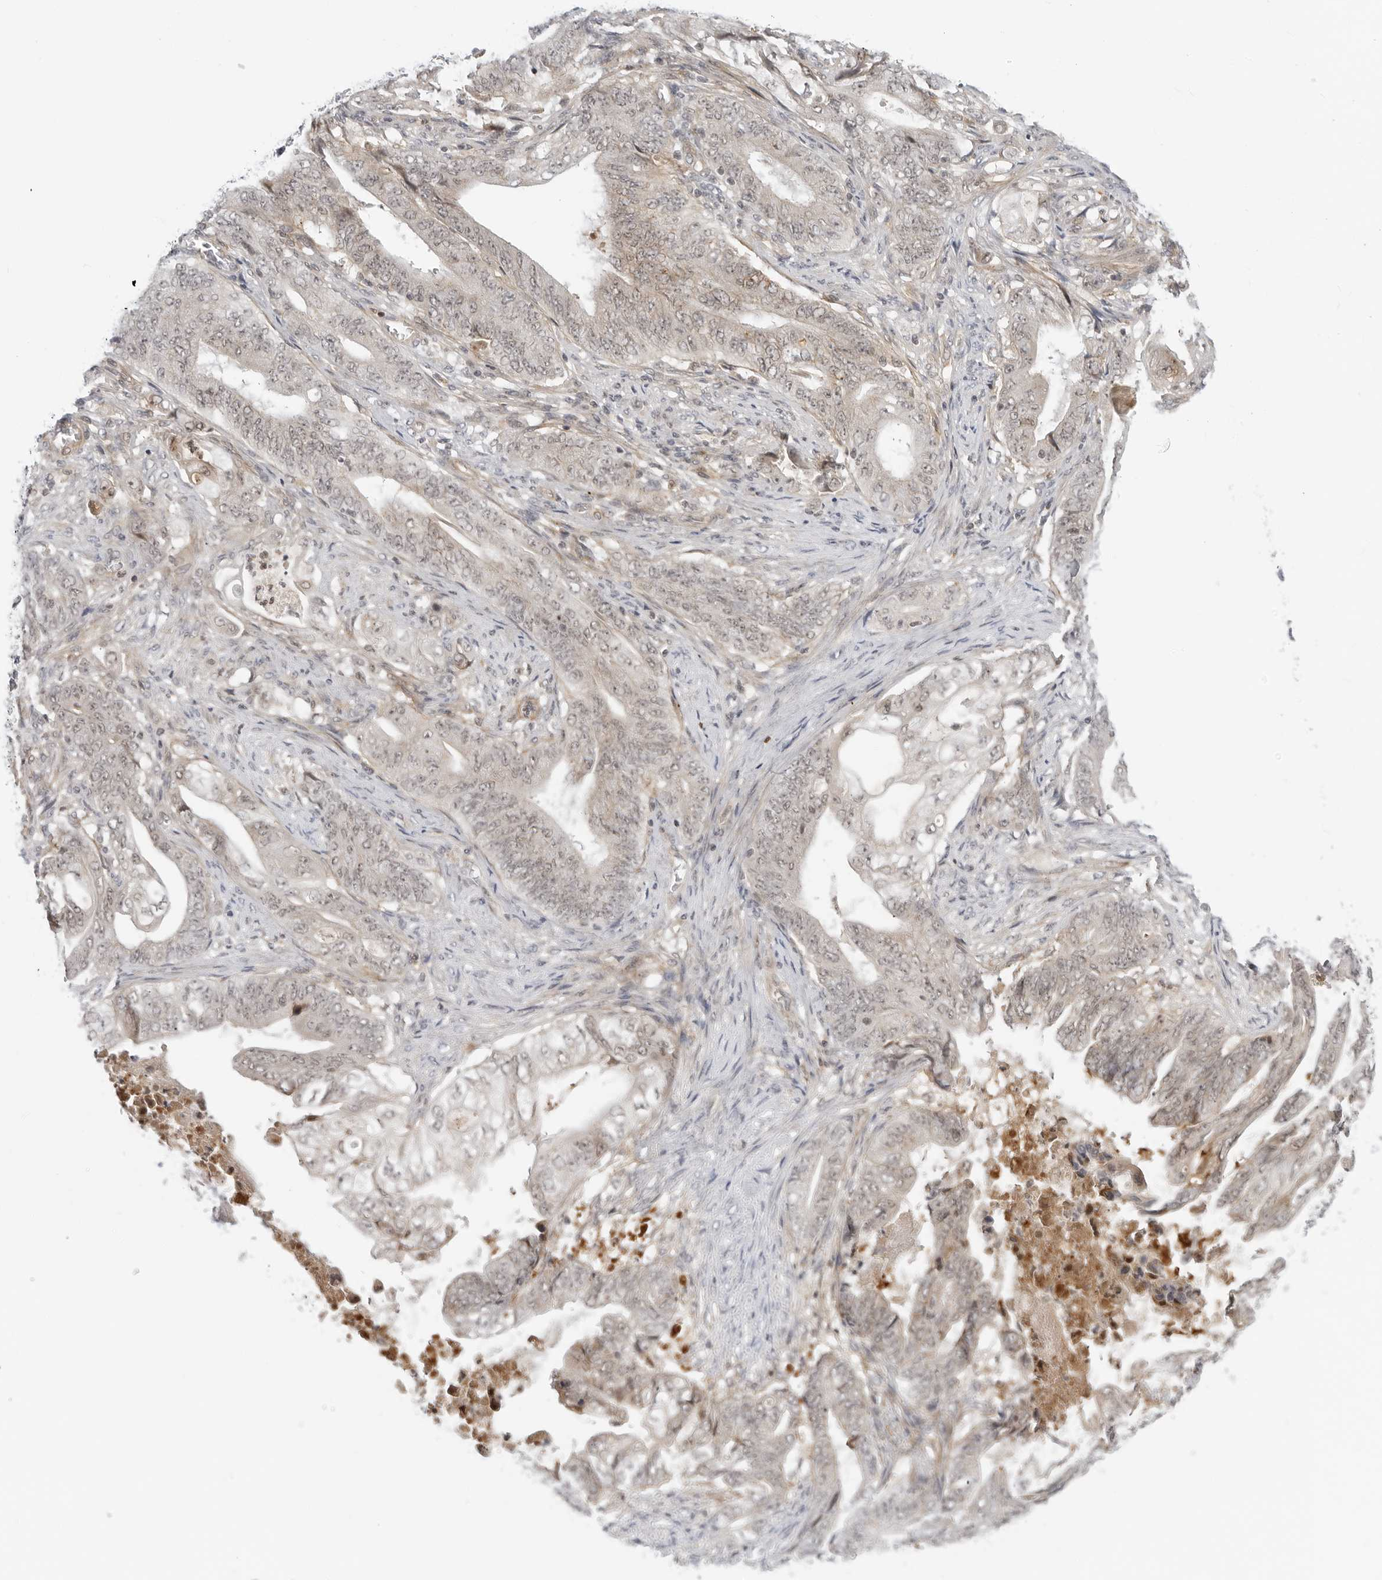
{"staining": {"intensity": "negative", "quantity": "none", "location": "none"}, "tissue": "stomach cancer", "cell_type": "Tumor cells", "image_type": "cancer", "snomed": [{"axis": "morphology", "description": "Adenocarcinoma, NOS"}, {"axis": "topography", "description": "Stomach"}], "caption": "Image shows no protein expression in tumor cells of stomach cancer tissue.", "gene": "SUGCT", "patient": {"sex": "female", "age": 73}}